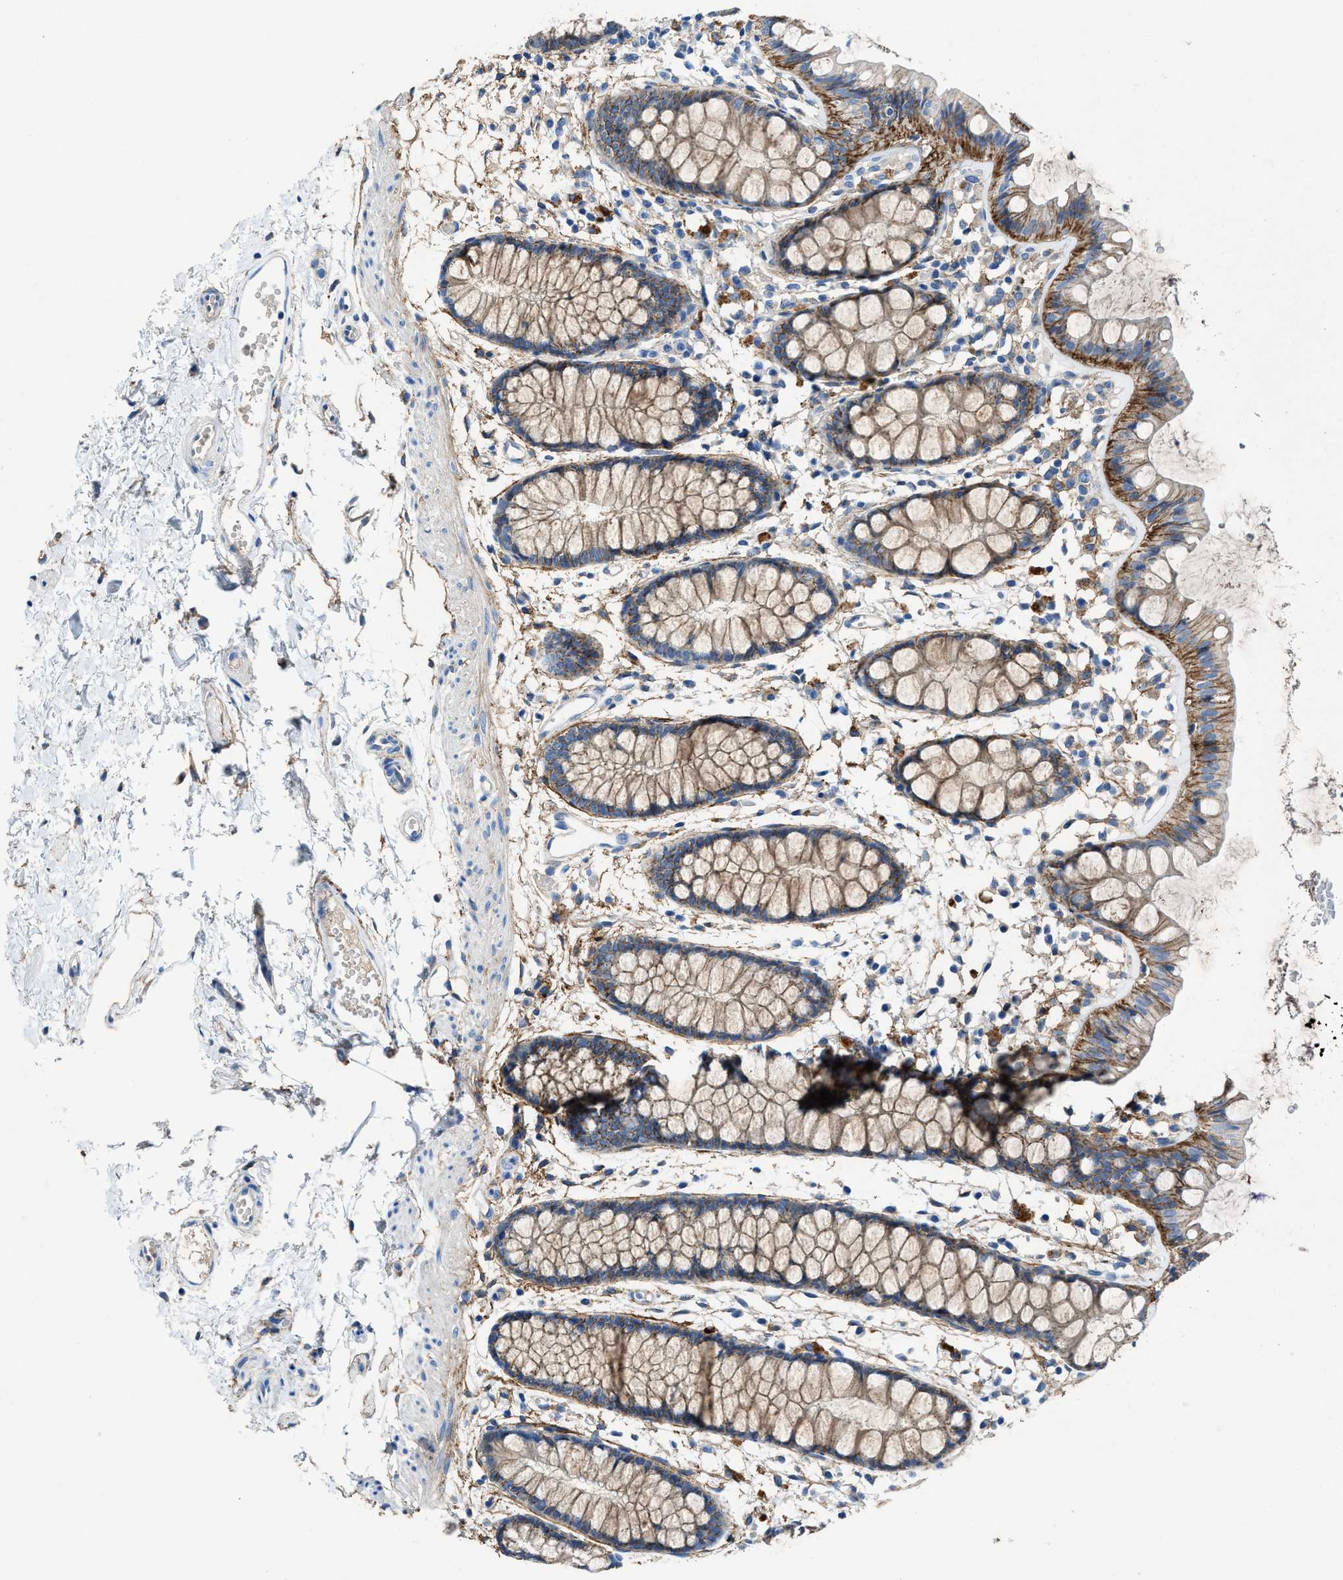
{"staining": {"intensity": "moderate", "quantity": "25%-75%", "location": "cytoplasmic/membranous"}, "tissue": "rectum", "cell_type": "Glandular cells", "image_type": "normal", "snomed": [{"axis": "morphology", "description": "Normal tissue, NOS"}, {"axis": "topography", "description": "Rectum"}], "caption": "Unremarkable rectum exhibits moderate cytoplasmic/membranous positivity in about 25%-75% of glandular cells, visualized by immunohistochemistry.", "gene": "PTGFRN", "patient": {"sex": "female", "age": 66}}